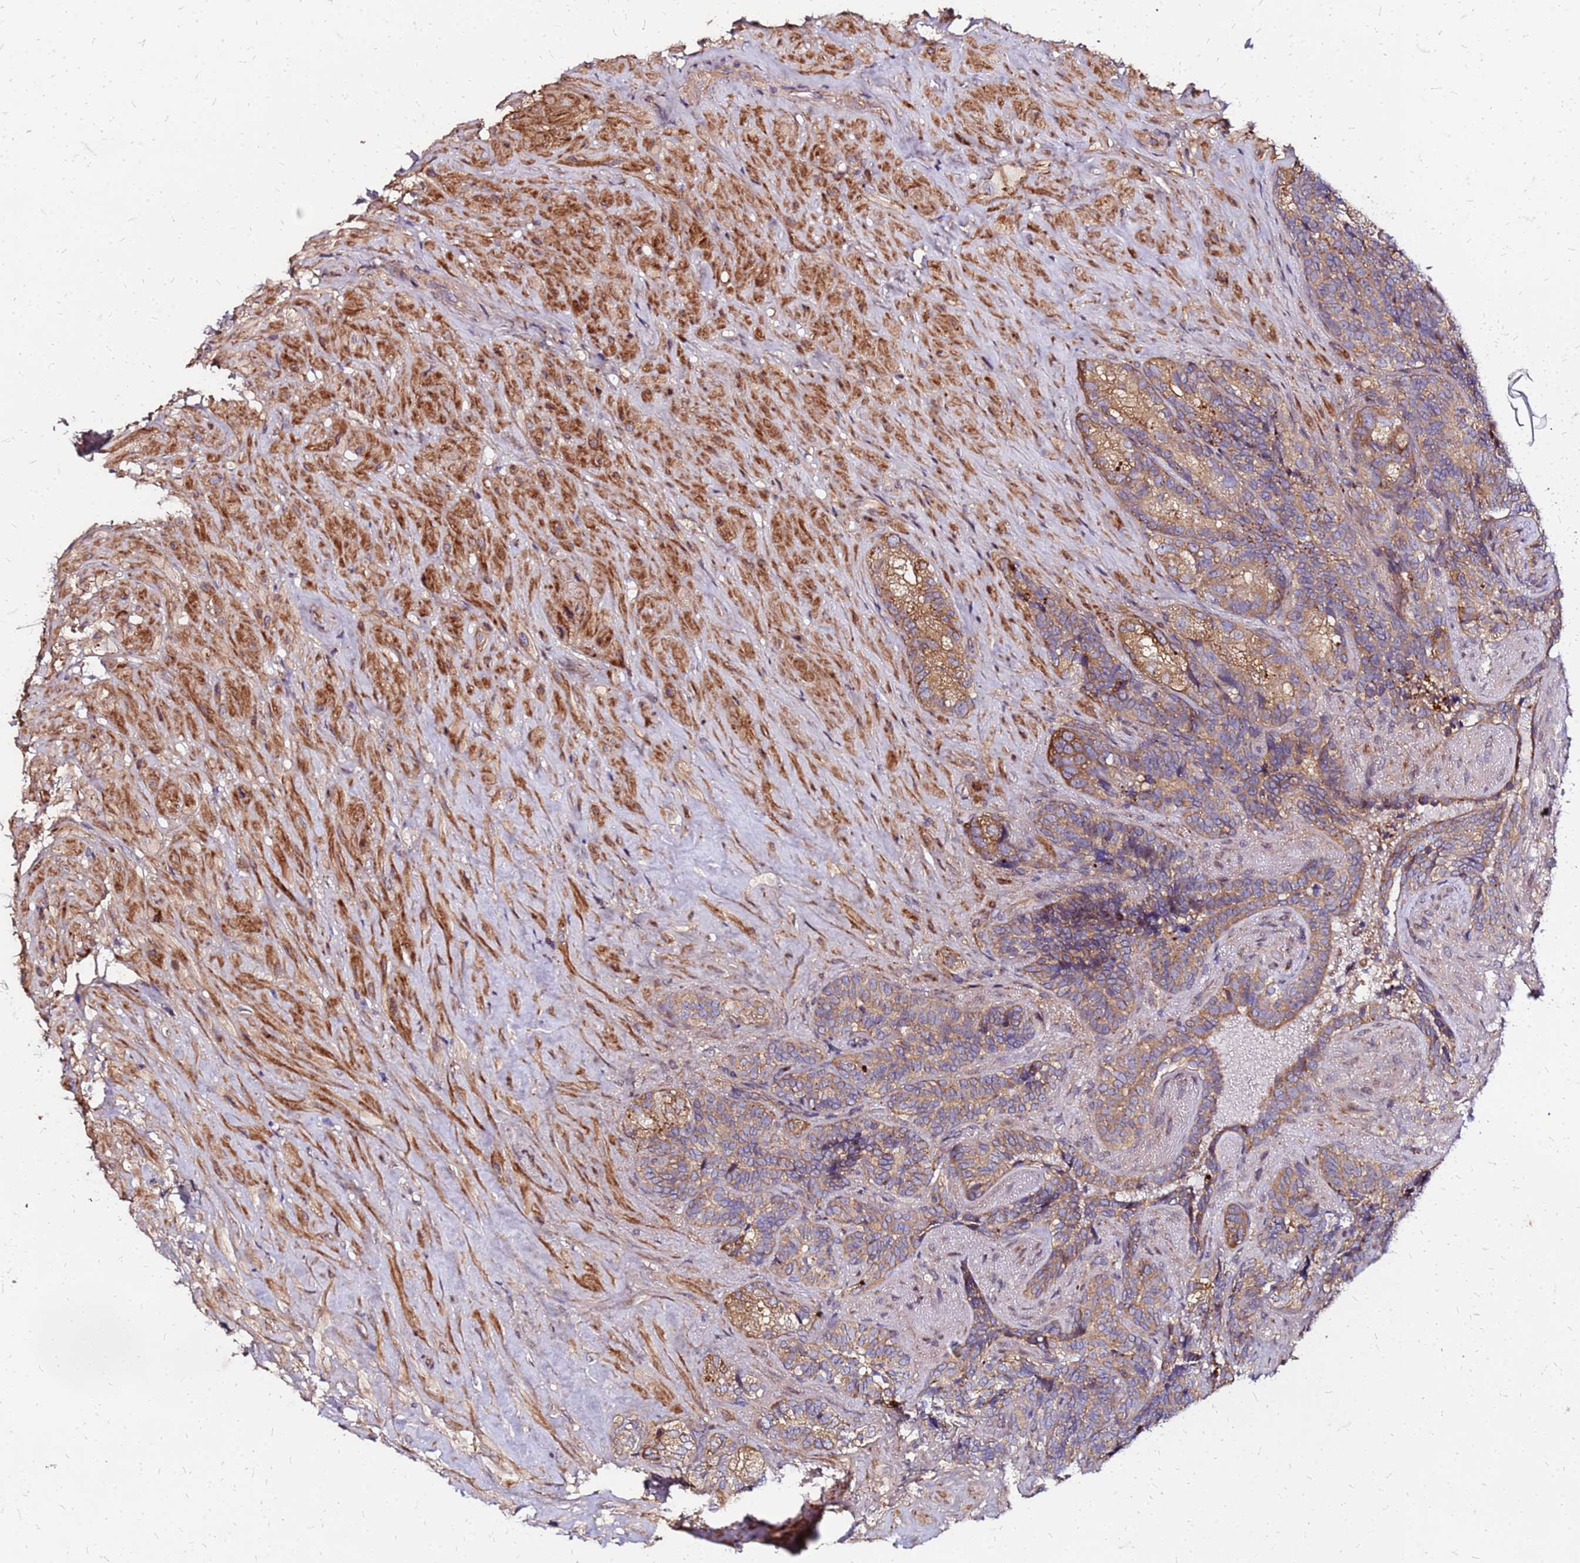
{"staining": {"intensity": "moderate", "quantity": ">75%", "location": "cytoplasmic/membranous"}, "tissue": "seminal vesicle", "cell_type": "Glandular cells", "image_type": "normal", "snomed": [{"axis": "morphology", "description": "Normal tissue, NOS"}, {"axis": "topography", "description": "Seminal veicle"}], "caption": "This is a photomicrograph of immunohistochemistry staining of unremarkable seminal vesicle, which shows moderate positivity in the cytoplasmic/membranous of glandular cells.", "gene": "CYBC1", "patient": {"sex": "male", "age": 62}}